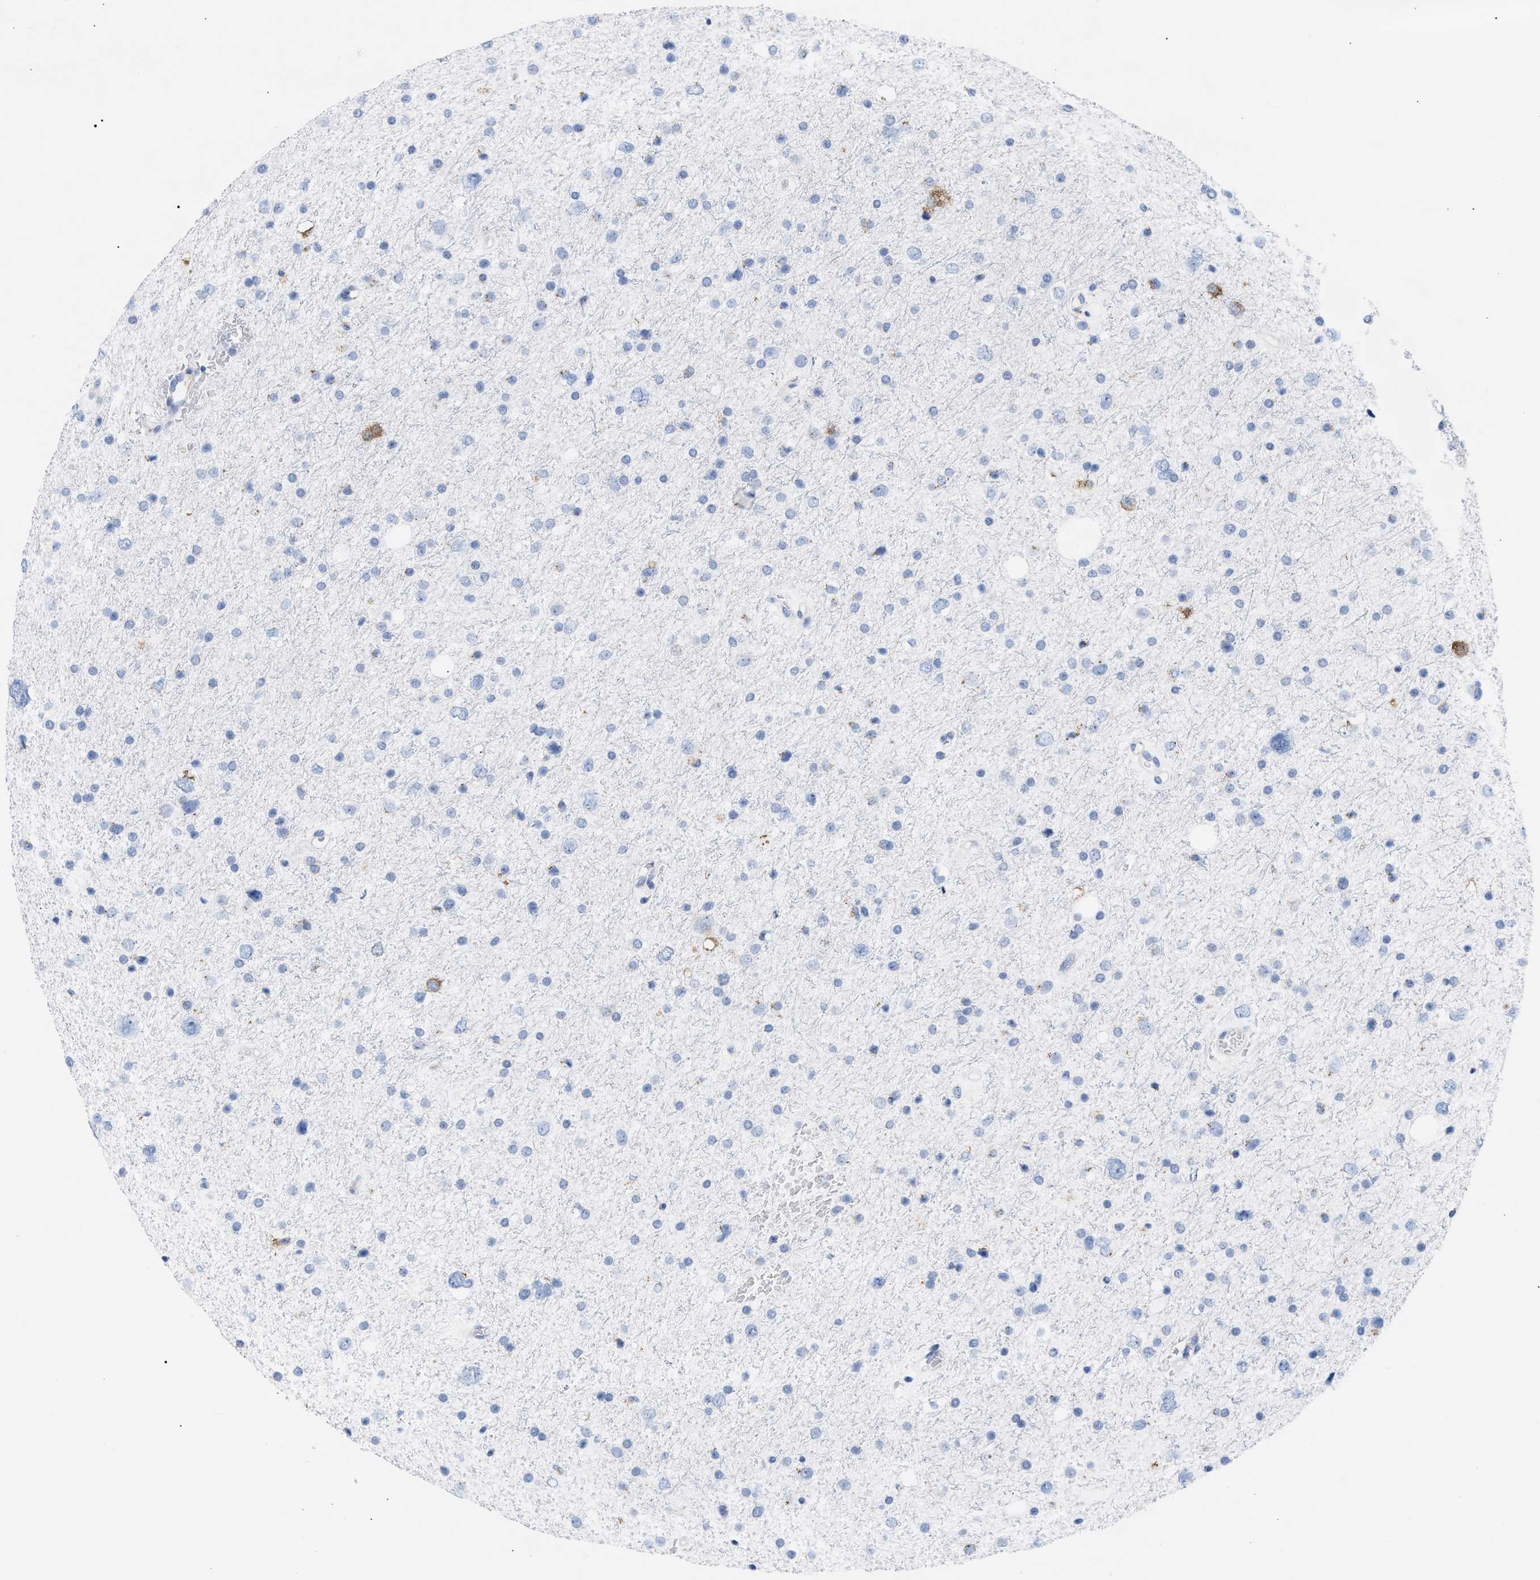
{"staining": {"intensity": "negative", "quantity": "none", "location": "none"}, "tissue": "glioma", "cell_type": "Tumor cells", "image_type": "cancer", "snomed": [{"axis": "morphology", "description": "Glioma, malignant, Low grade"}, {"axis": "topography", "description": "Brain"}], "caption": "This micrograph is of glioma stained with IHC to label a protein in brown with the nuclei are counter-stained blue. There is no staining in tumor cells.", "gene": "TACC3", "patient": {"sex": "female", "age": 37}}